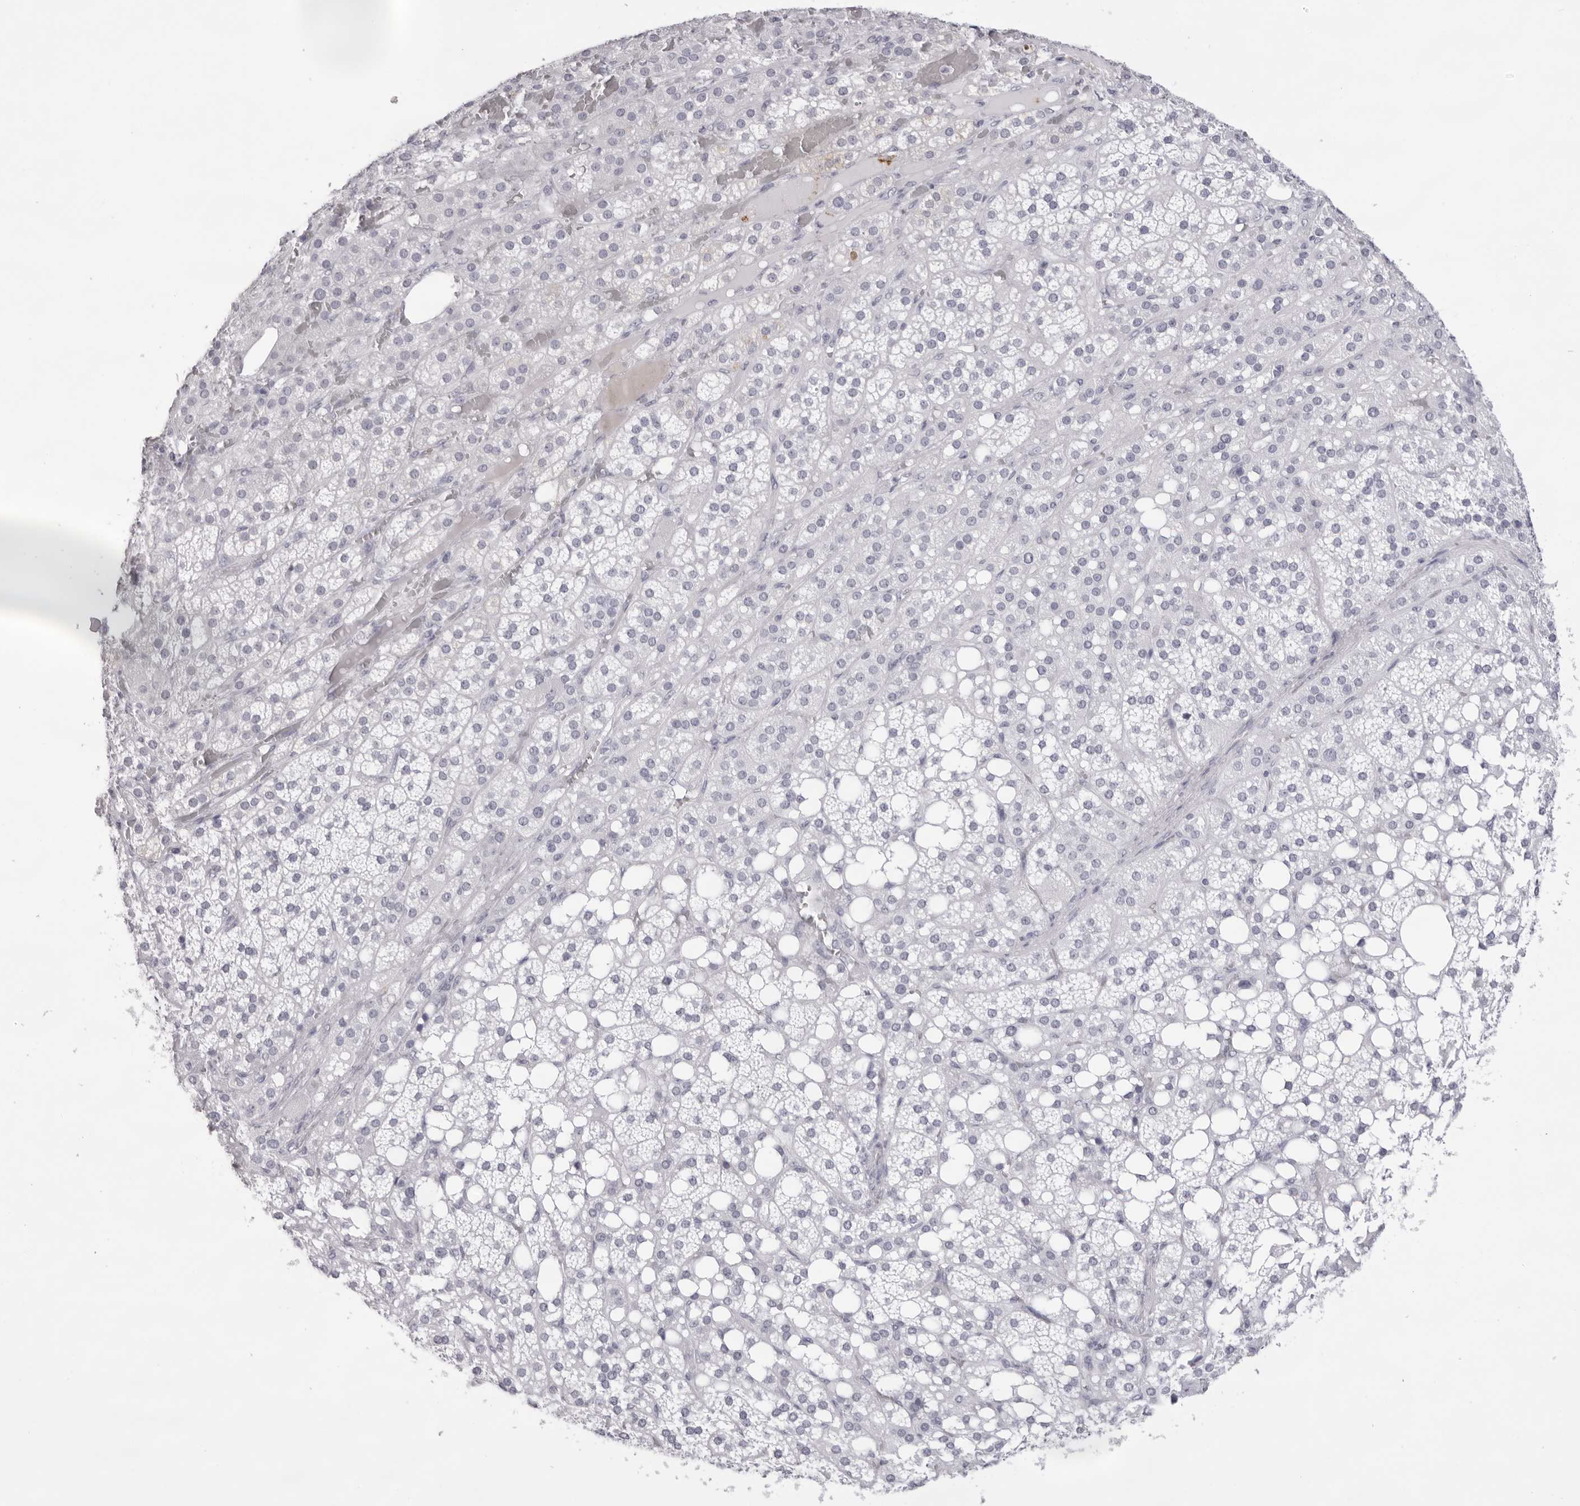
{"staining": {"intensity": "negative", "quantity": "none", "location": "none"}, "tissue": "adrenal gland", "cell_type": "Glandular cells", "image_type": "normal", "snomed": [{"axis": "morphology", "description": "Normal tissue, NOS"}, {"axis": "topography", "description": "Adrenal gland"}], "caption": "Human adrenal gland stained for a protein using IHC exhibits no expression in glandular cells.", "gene": "SPTA1", "patient": {"sex": "female", "age": 59}}